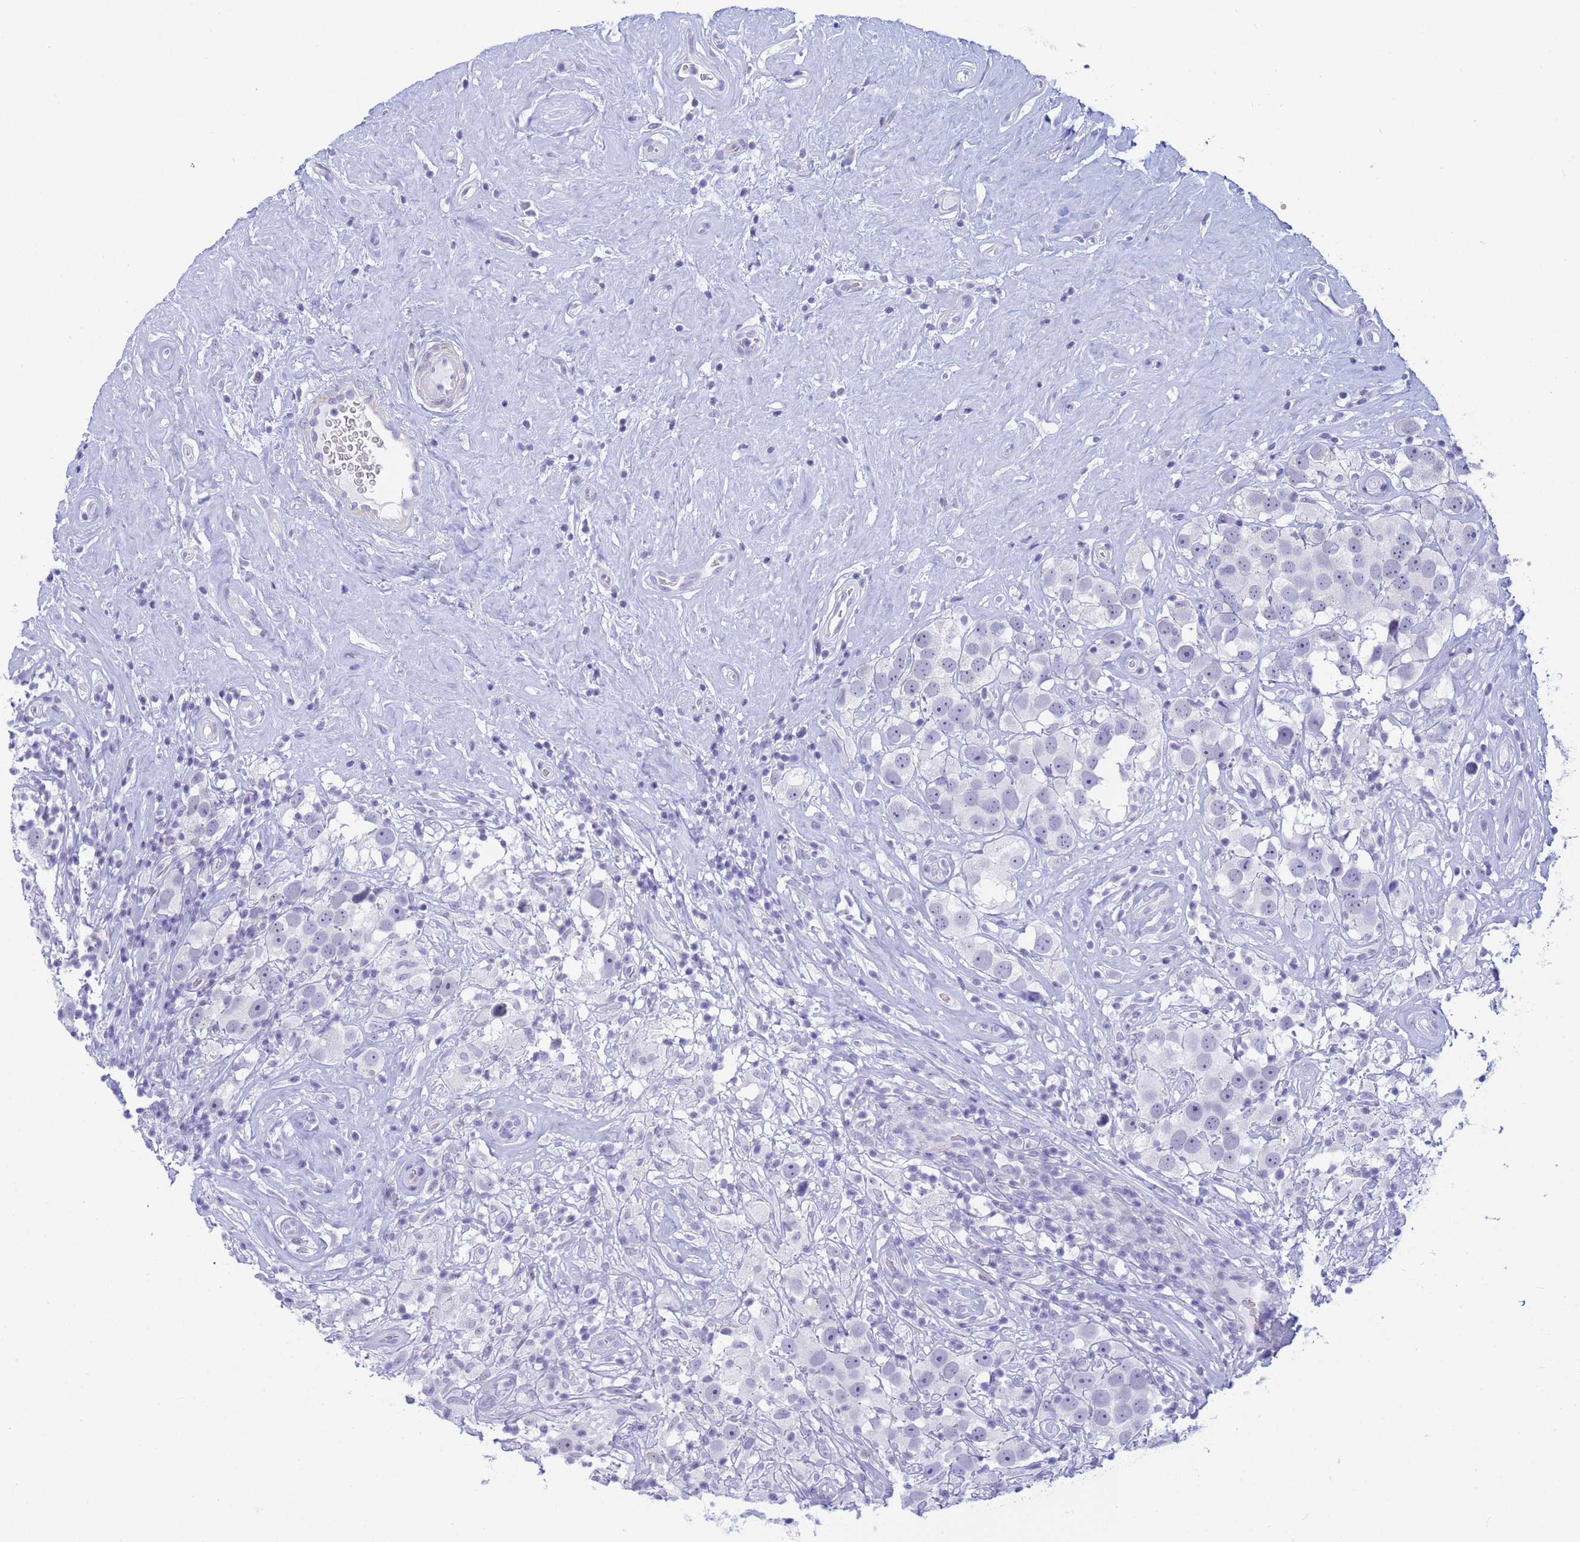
{"staining": {"intensity": "negative", "quantity": "none", "location": "none"}, "tissue": "testis cancer", "cell_type": "Tumor cells", "image_type": "cancer", "snomed": [{"axis": "morphology", "description": "Seminoma, NOS"}, {"axis": "topography", "description": "Testis"}], "caption": "A micrograph of human seminoma (testis) is negative for staining in tumor cells.", "gene": "SNX20", "patient": {"sex": "male", "age": 49}}